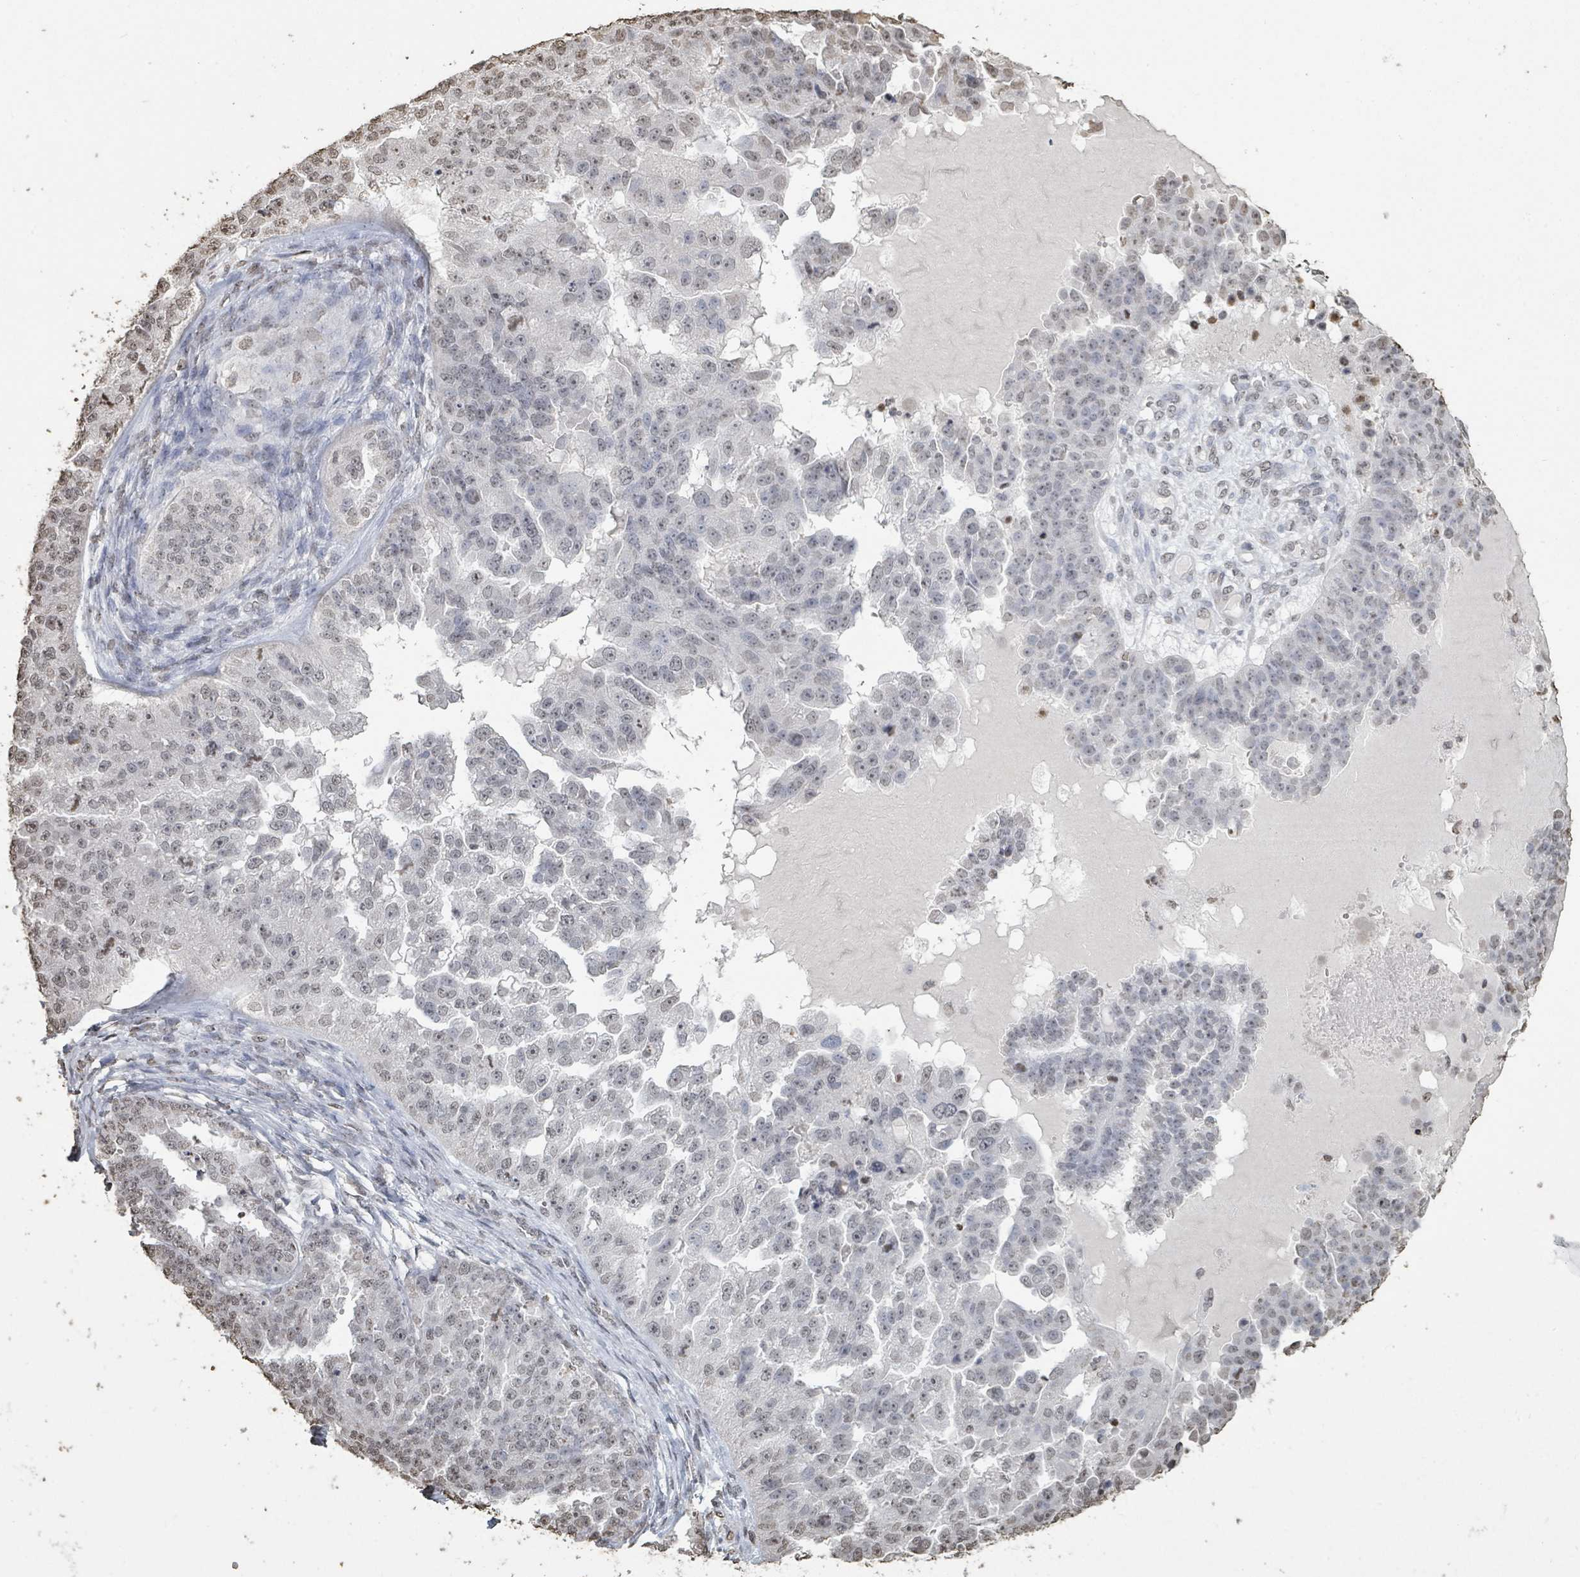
{"staining": {"intensity": "weak", "quantity": "<25%", "location": "nuclear"}, "tissue": "ovarian cancer", "cell_type": "Tumor cells", "image_type": "cancer", "snomed": [{"axis": "morphology", "description": "Cystadenocarcinoma, serous, NOS"}, {"axis": "topography", "description": "Ovary"}], "caption": "Ovarian cancer stained for a protein using immunohistochemistry demonstrates no expression tumor cells.", "gene": "MRPS12", "patient": {"sex": "female", "age": 58}}